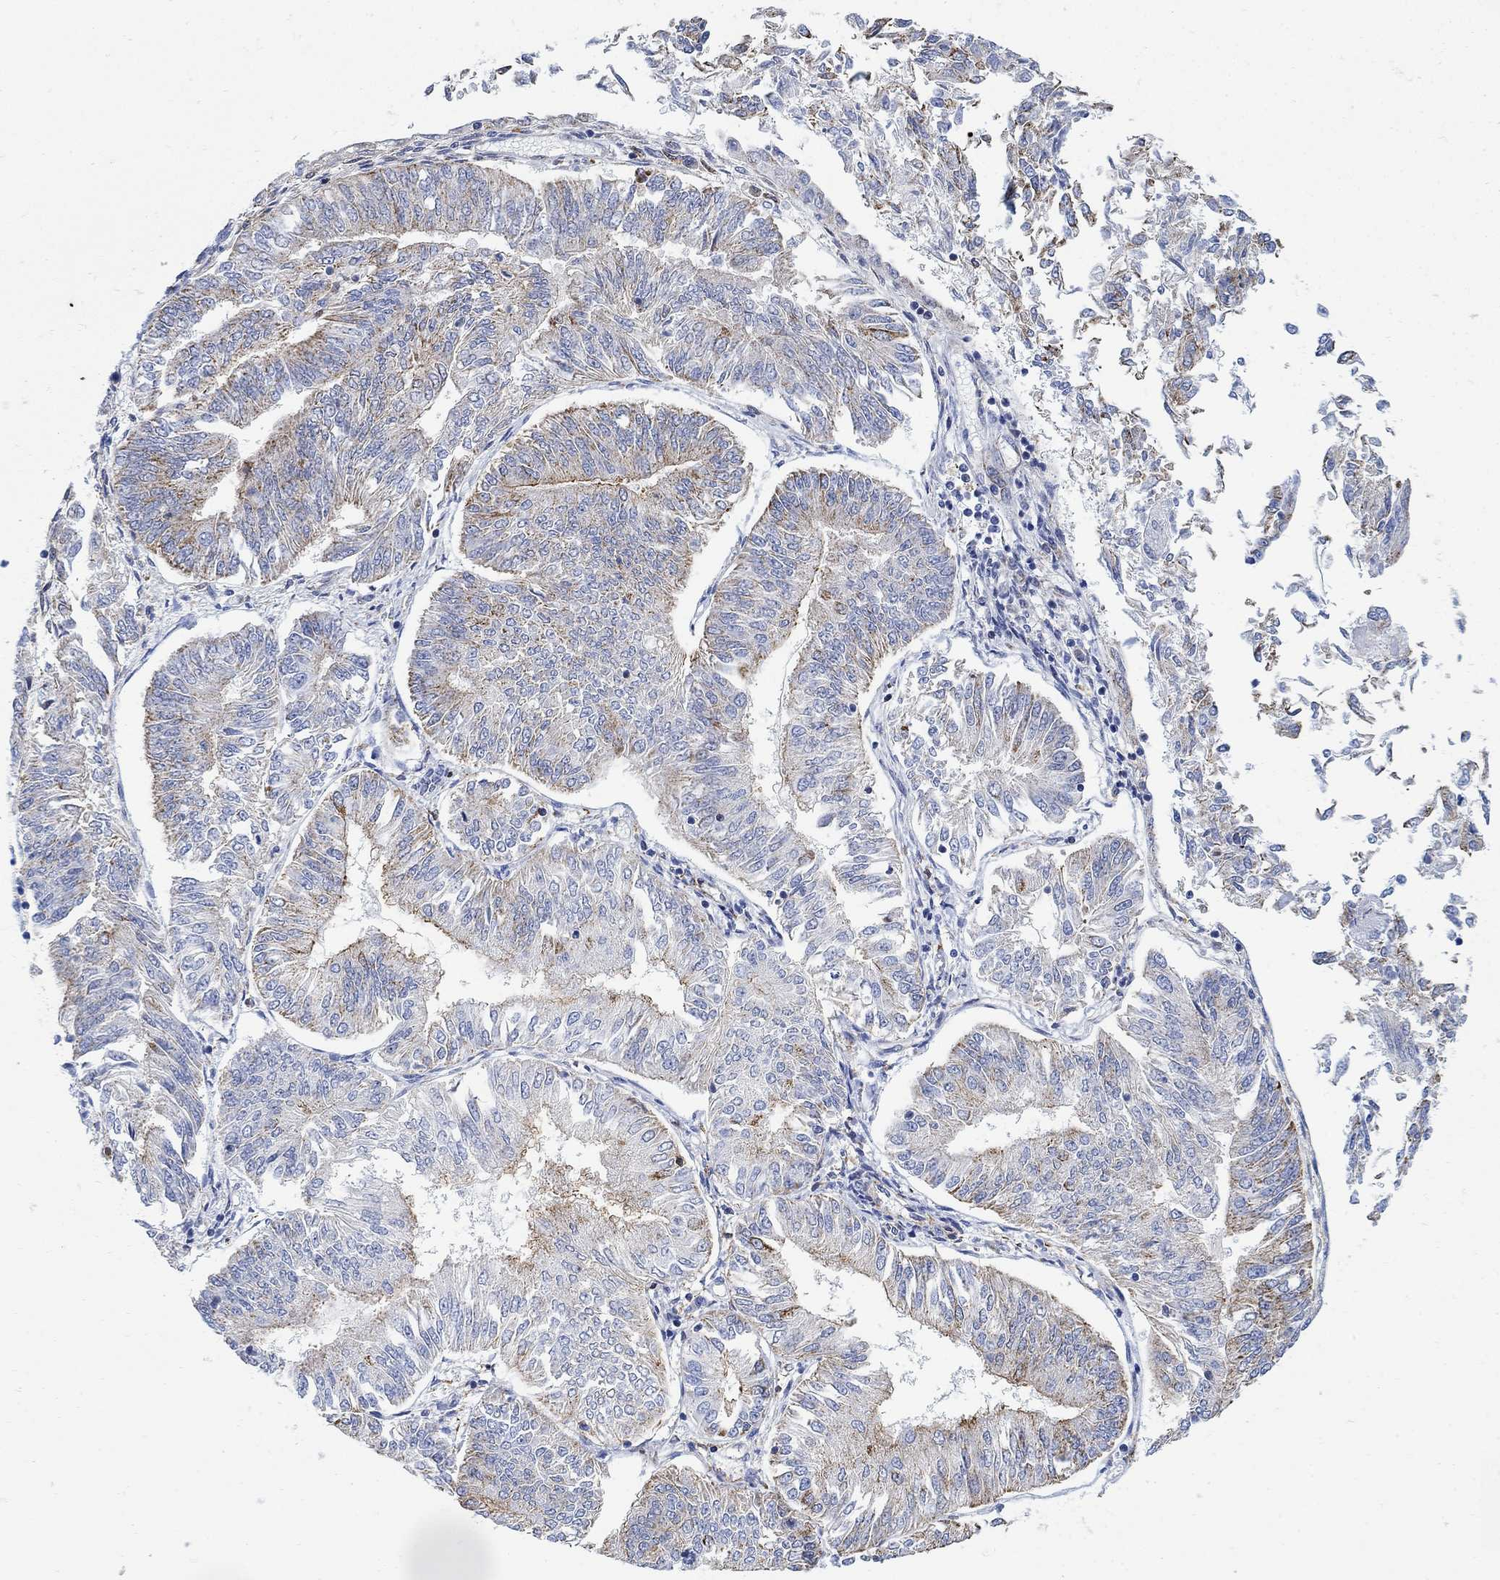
{"staining": {"intensity": "moderate", "quantity": "25%-75%", "location": "cytoplasmic/membranous"}, "tissue": "endometrial cancer", "cell_type": "Tumor cells", "image_type": "cancer", "snomed": [{"axis": "morphology", "description": "Adenocarcinoma, NOS"}, {"axis": "topography", "description": "Endometrium"}], "caption": "Immunohistochemistry (IHC) histopathology image of neoplastic tissue: adenocarcinoma (endometrial) stained using immunohistochemistry shows medium levels of moderate protein expression localized specifically in the cytoplasmic/membranous of tumor cells, appearing as a cytoplasmic/membranous brown color.", "gene": "PHF21B", "patient": {"sex": "female", "age": 58}}